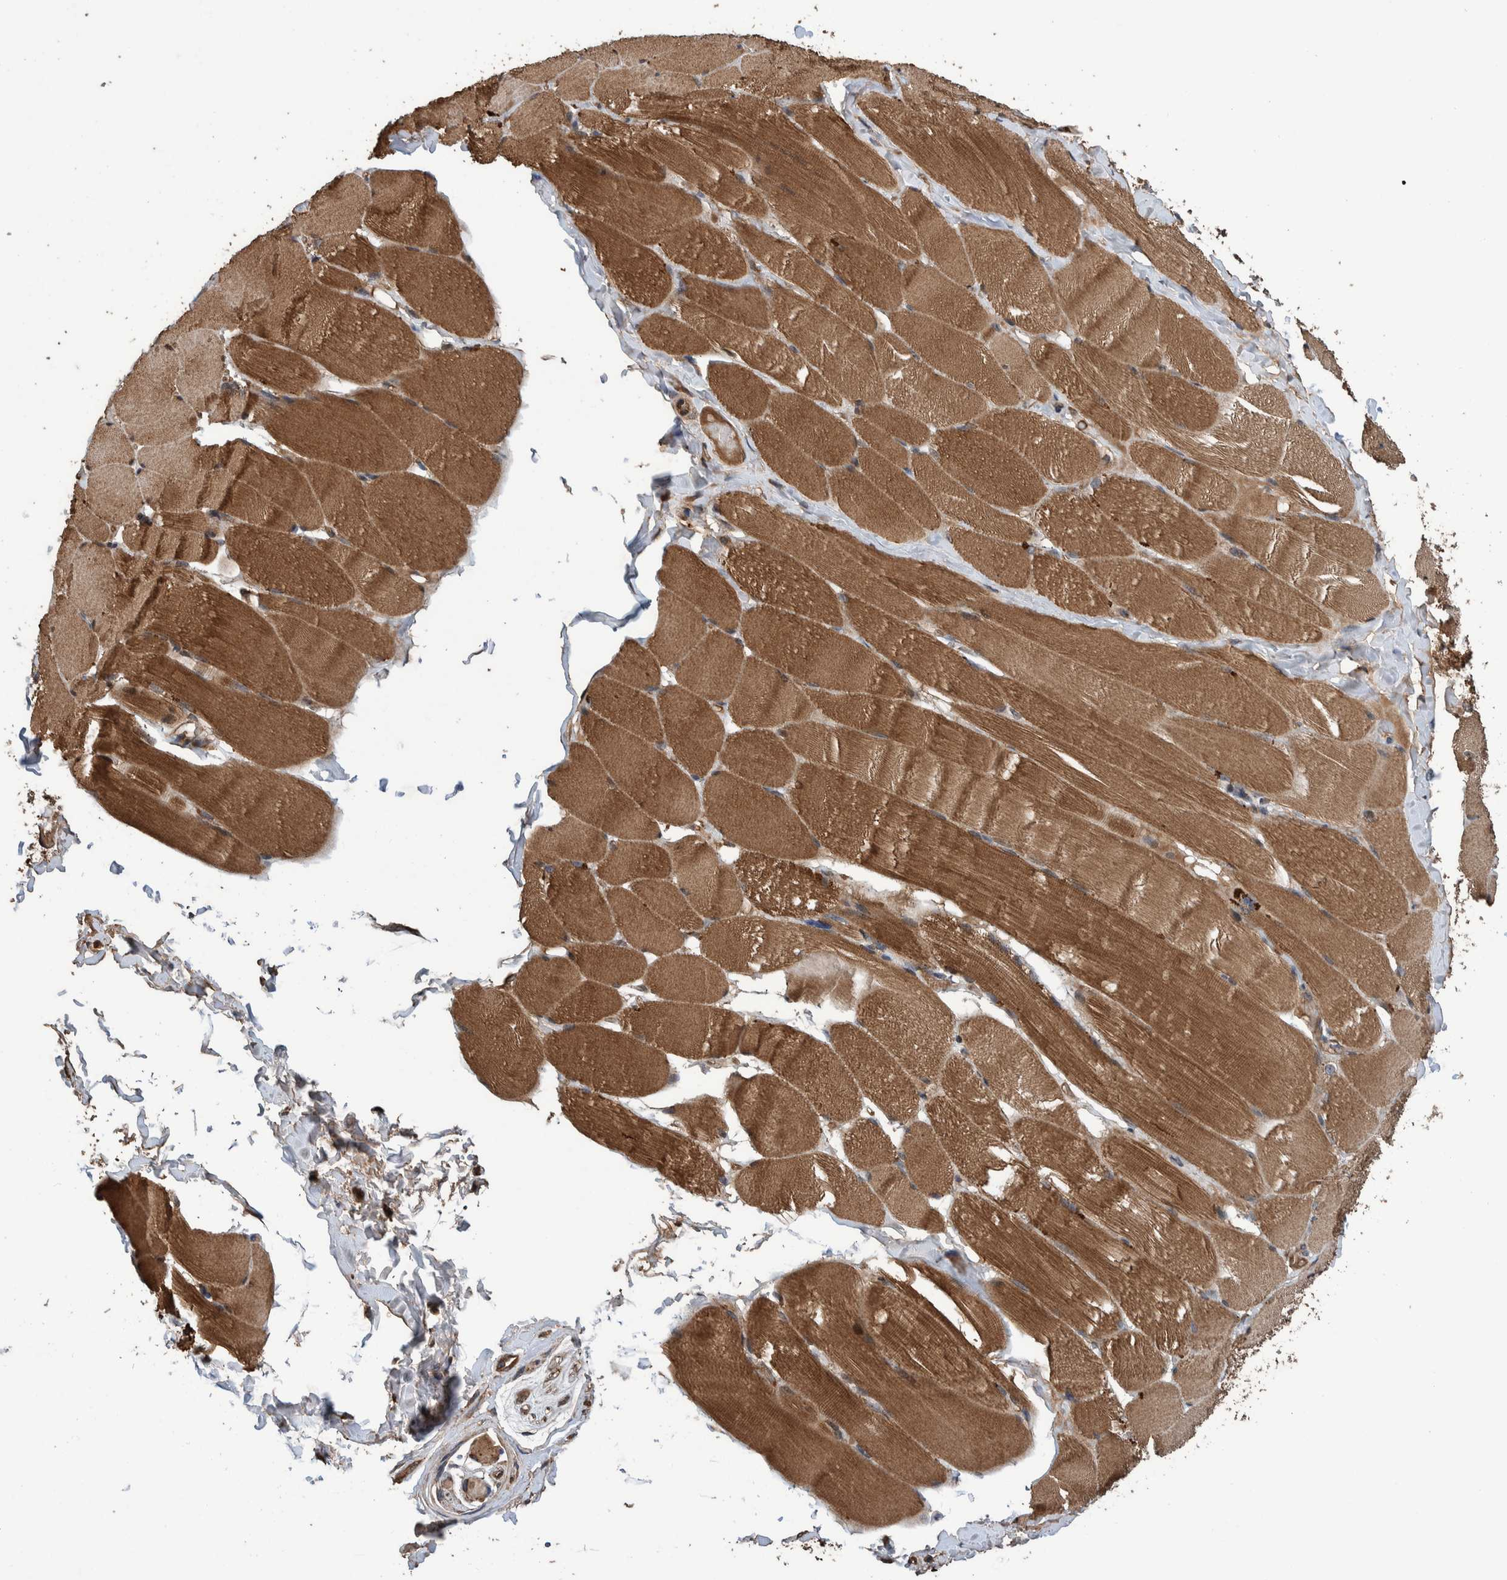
{"staining": {"intensity": "moderate", "quantity": ">75%", "location": "cytoplasmic/membranous"}, "tissue": "skeletal muscle", "cell_type": "Myocytes", "image_type": "normal", "snomed": [{"axis": "morphology", "description": "Normal tissue, NOS"}, {"axis": "topography", "description": "Skin"}, {"axis": "topography", "description": "Skeletal muscle"}], "caption": "The immunohistochemical stain labels moderate cytoplasmic/membranous expression in myocytes of benign skeletal muscle. The staining was performed using DAB (3,3'-diaminobenzidine), with brown indicating positive protein expression. Nuclei are stained blue with hematoxylin.", "gene": "ENSG00000251537", "patient": {"sex": "male", "age": 83}}